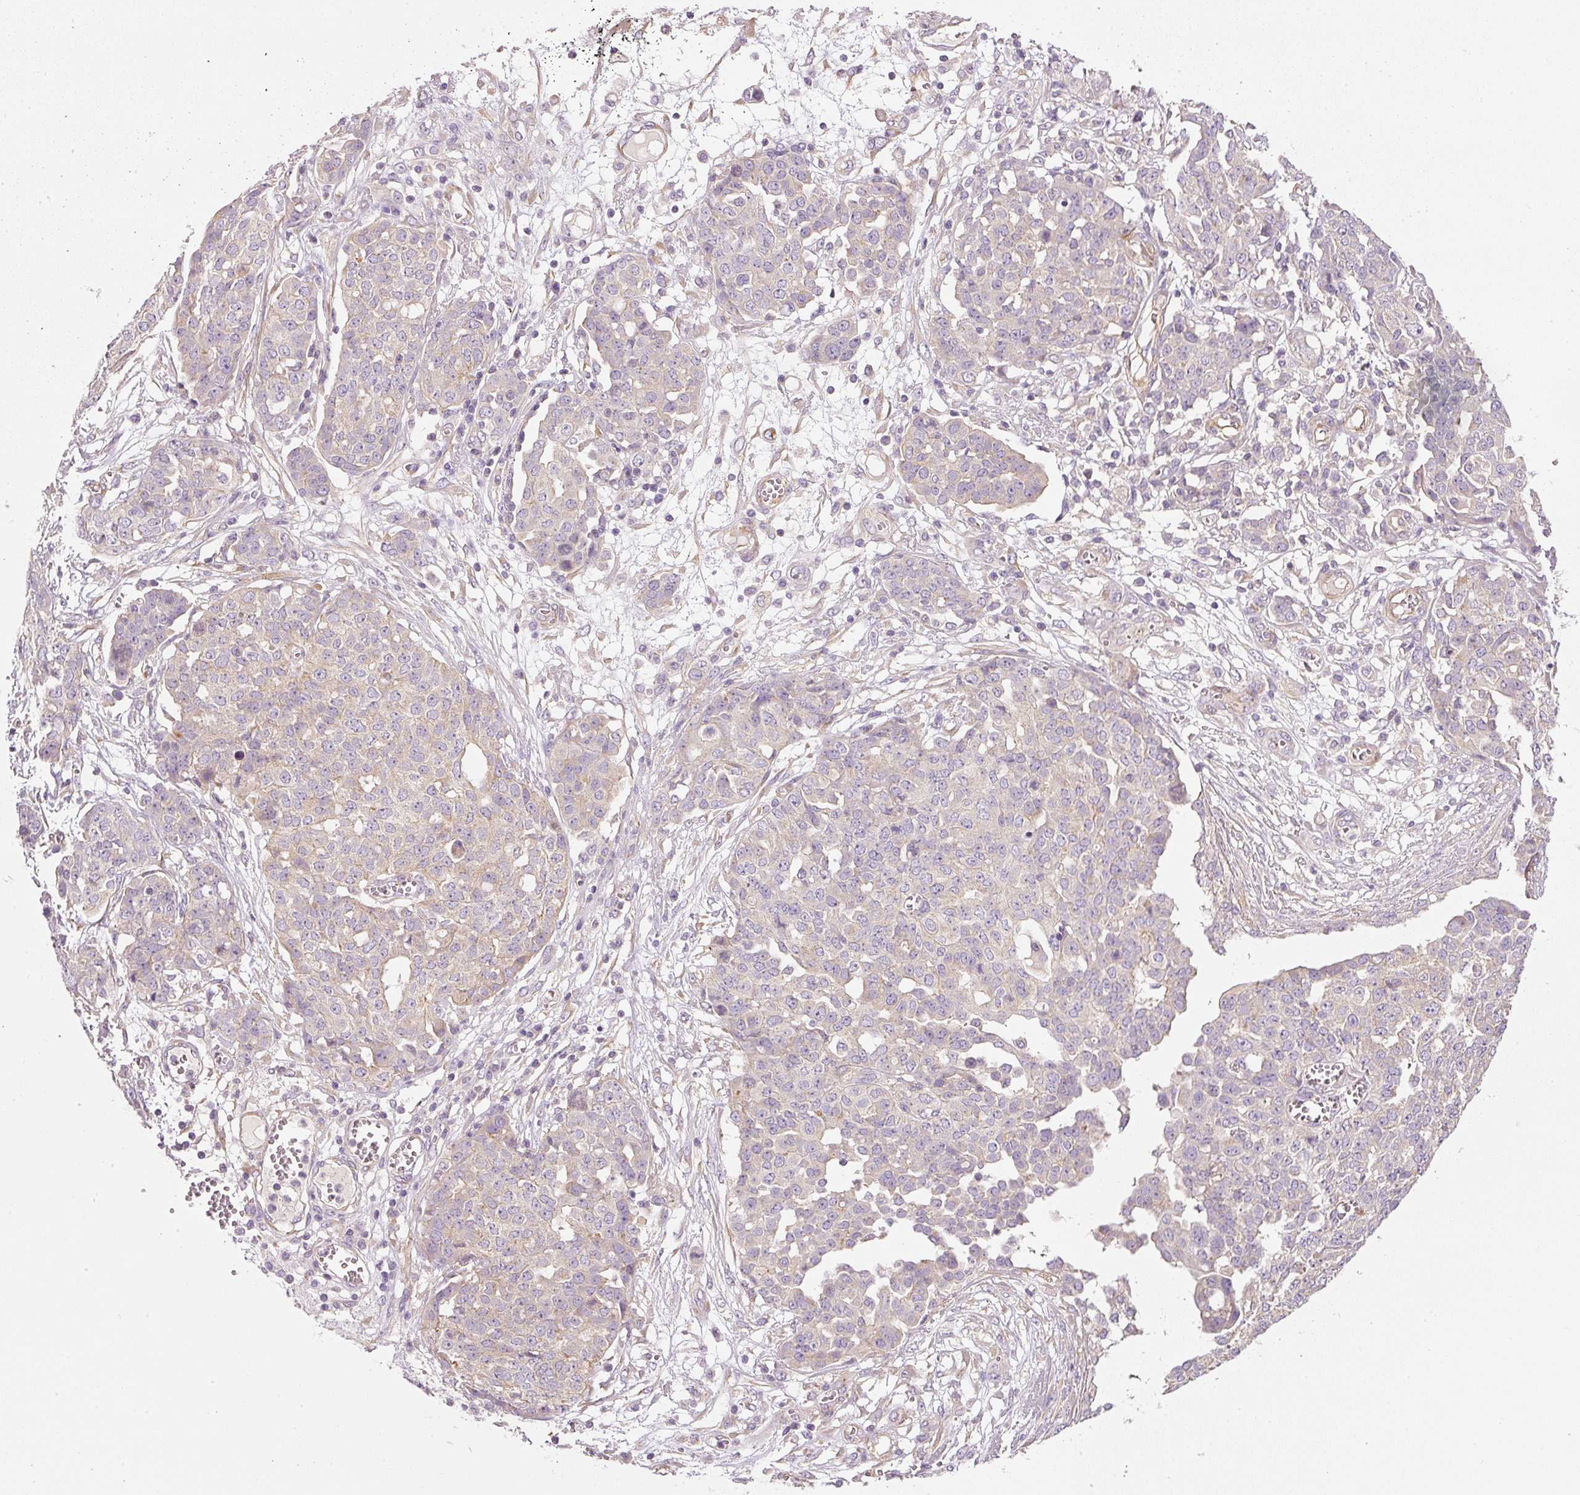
{"staining": {"intensity": "weak", "quantity": "<25%", "location": "cytoplasmic/membranous"}, "tissue": "ovarian cancer", "cell_type": "Tumor cells", "image_type": "cancer", "snomed": [{"axis": "morphology", "description": "Cystadenocarcinoma, serous, NOS"}, {"axis": "topography", "description": "Soft tissue"}, {"axis": "topography", "description": "Ovary"}], "caption": "Immunohistochemistry (IHC) photomicrograph of ovarian cancer (serous cystadenocarcinoma) stained for a protein (brown), which exhibits no positivity in tumor cells.", "gene": "RNF167", "patient": {"sex": "female", "age": 57}}